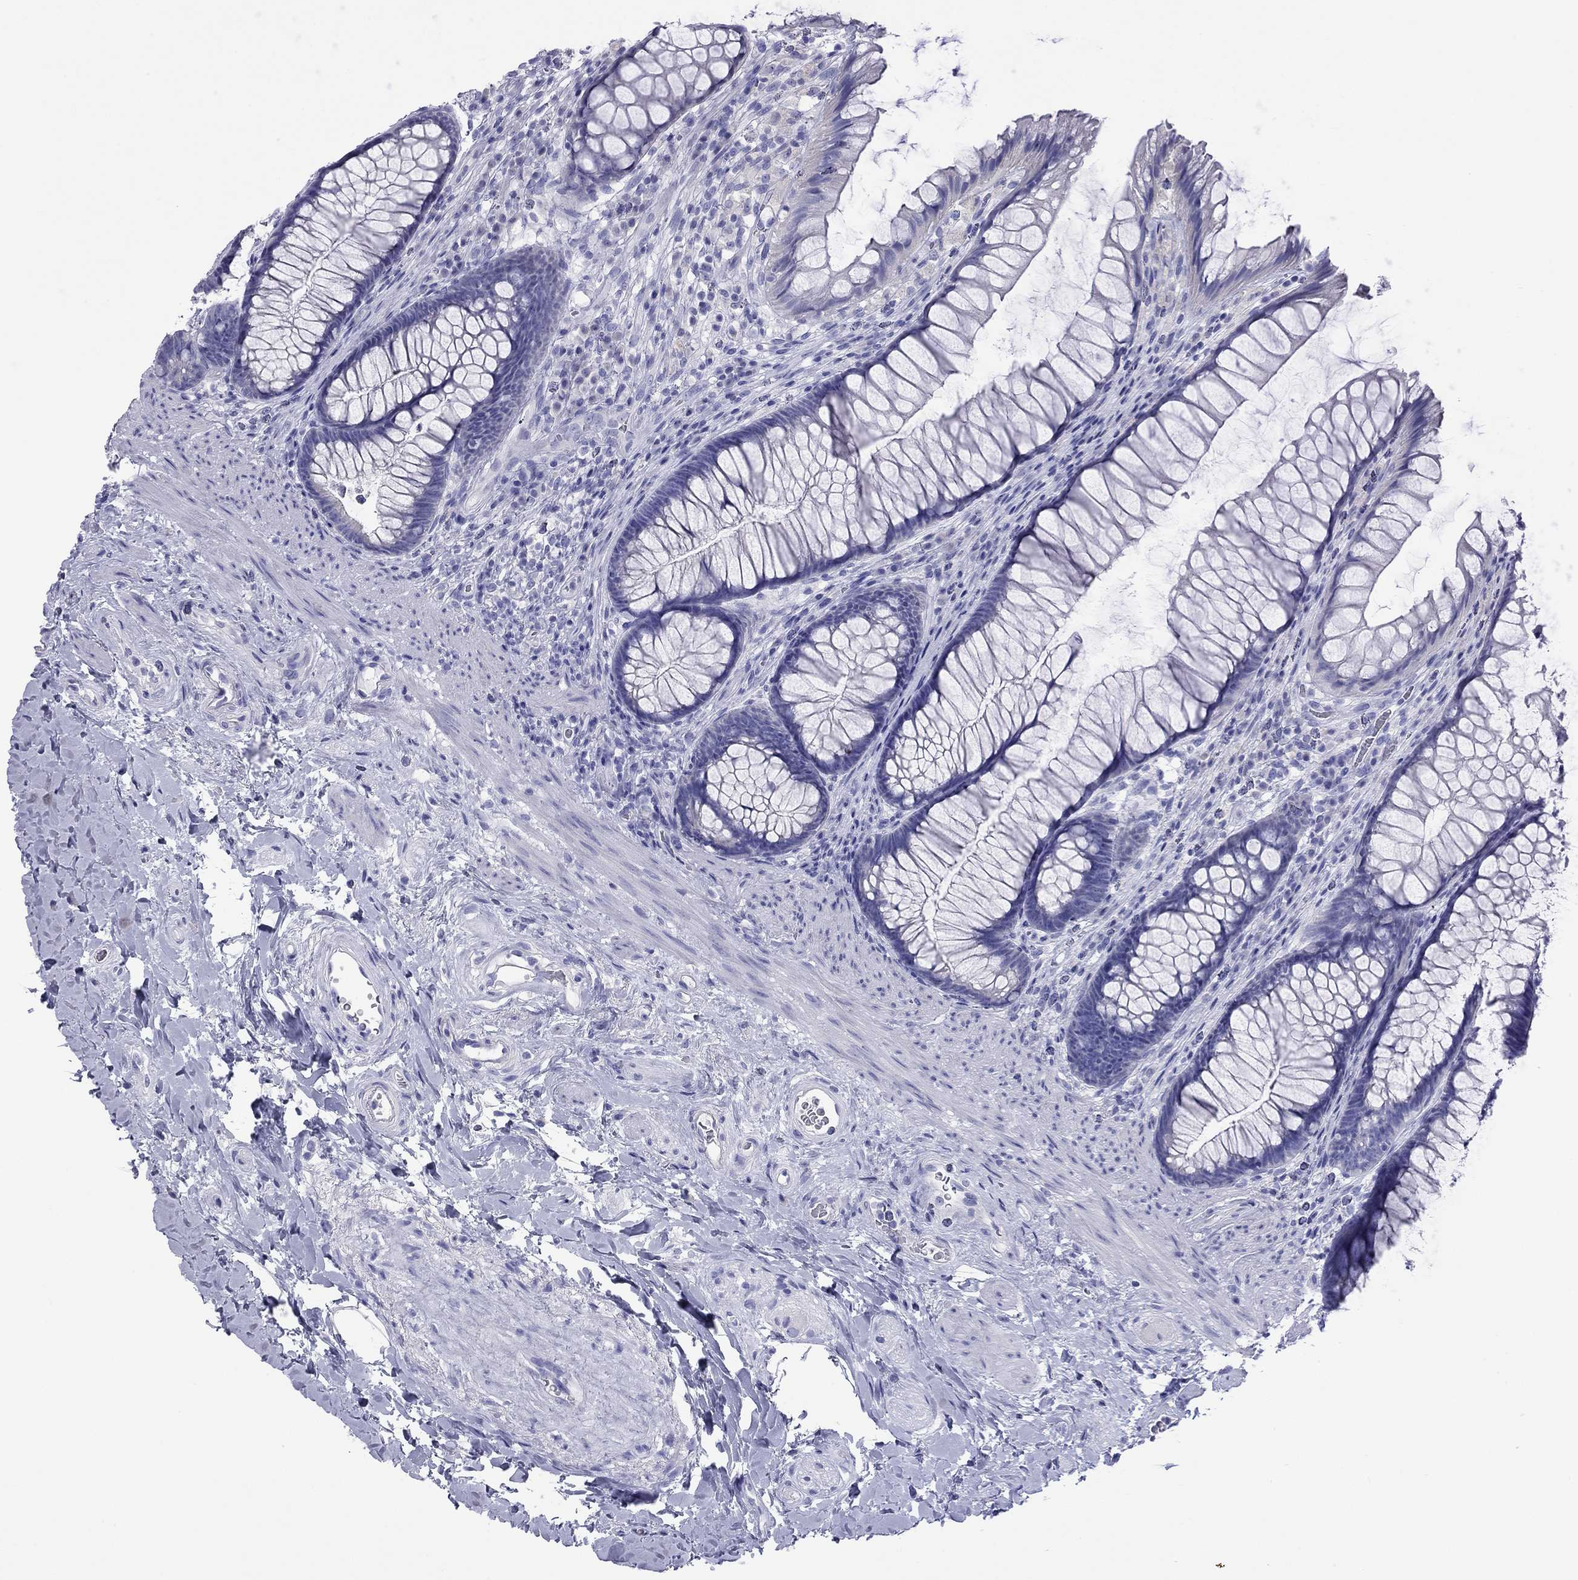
{"staining": {"intensity": "negative", "quantity": "none", "location": "none"}, "tissue": "rectum", "cell_type": "Glandular cells", "image_type": "normal", "snomed": [{"axis": "morphology", "description": "Normal tissue, NOS"}, {"axis": "topography", "description": "Rectum"}], "caption": "The micrograph reveals no significant positivity in glandular cells of rectum. (DAB (3,3'-diaminobenzidine) immunohistochemistry with hematoxylin counter stain).", "gene": "FIGLA", "patient": {"sex": "male", "age": 53}}